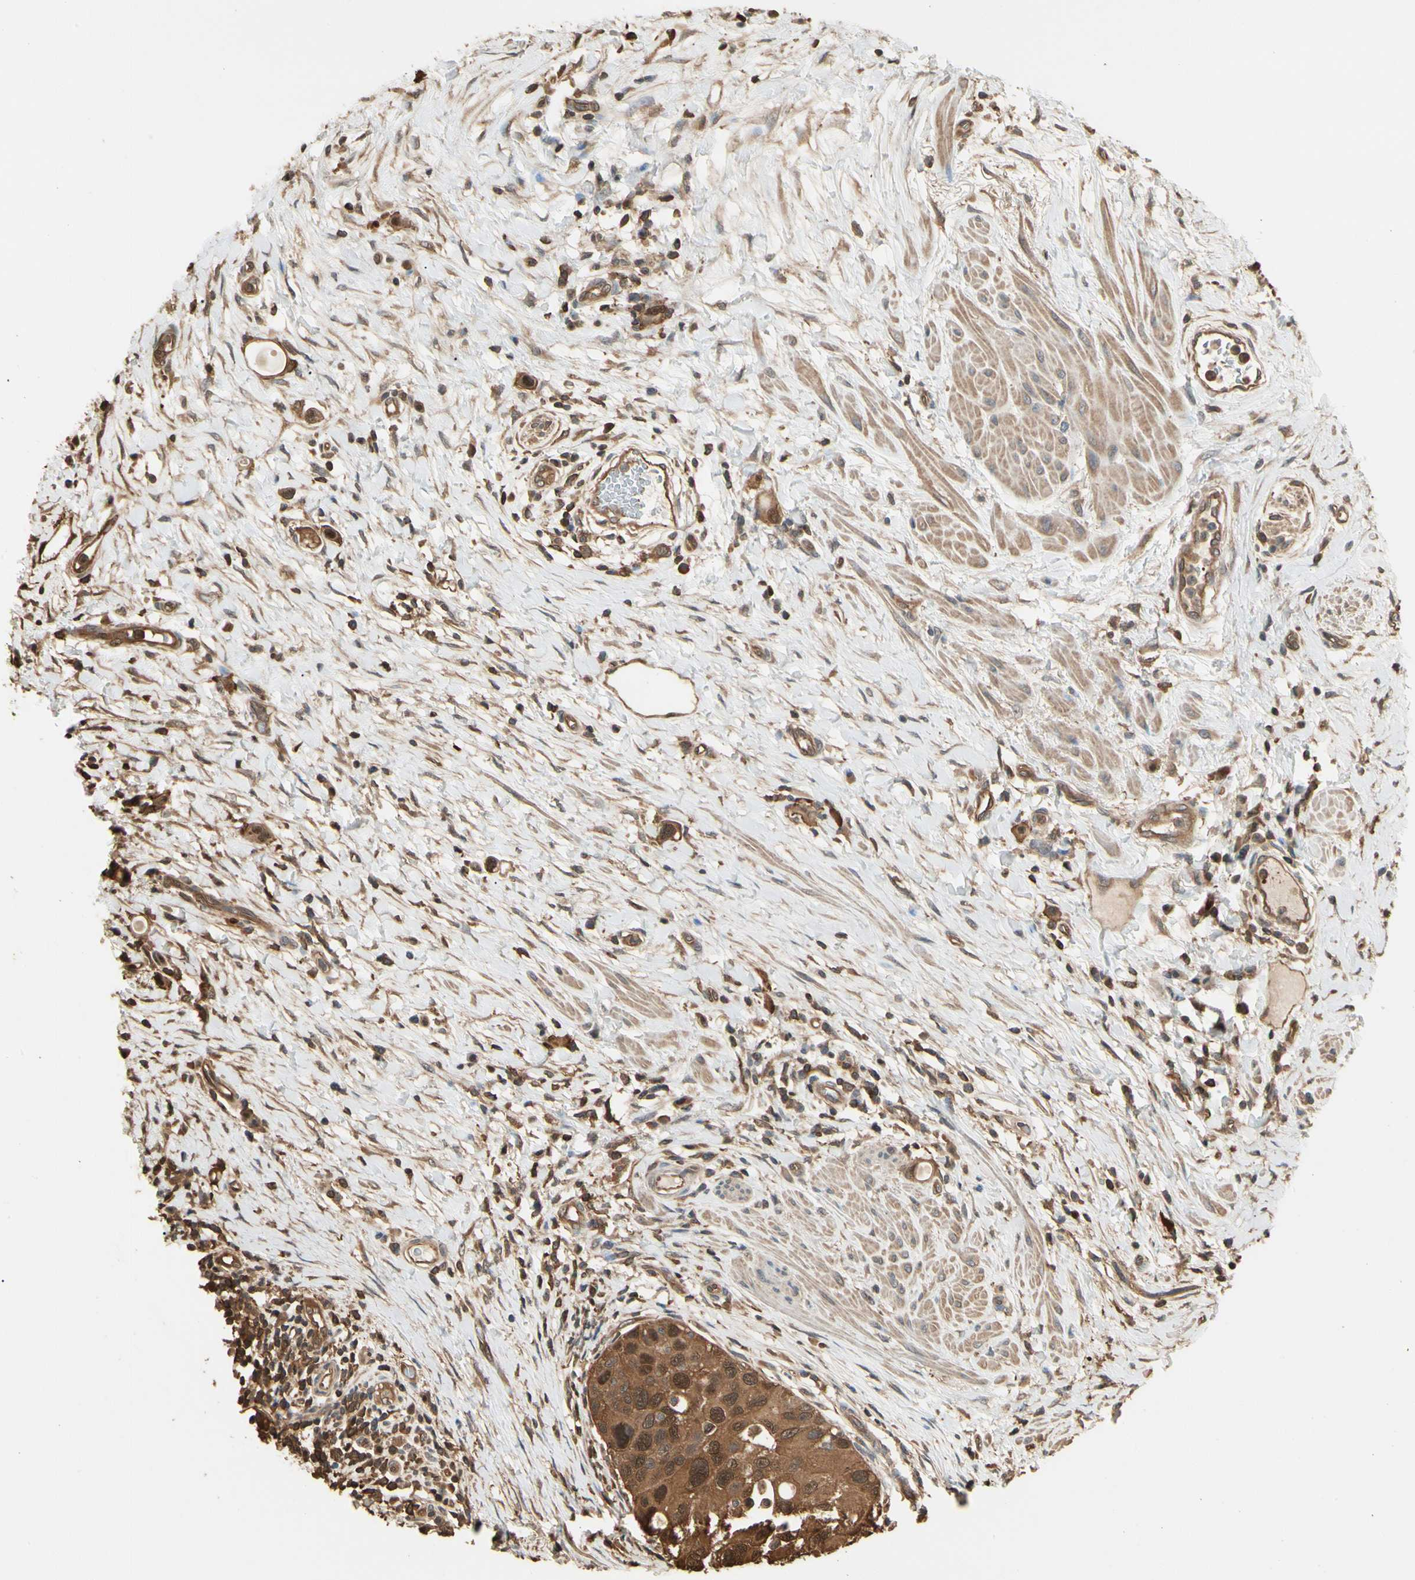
{"staining": {"intensity": "strong", "quantity": ">75%", "location": "cytoplasmic/membranous,nuclear"}, "tissue": "urothelial cancer", "cell_type": "Tumor cells", "image_type": "cancer", "snomed": [{"axis": "morphology", "description": "Urothelial carcinoma, High grade"}, {"axis": "topography", "description": "Urinary bladder"}], "caption": "There is high levels of strong cytoplasmic/membranous and nuclear expression in tumor cells of urothelial carcinoma (high-grade), as demonstrated by immunohistochemical staining (brown color).", "gene": "YWHAE", "patient": {"sex": "female", "age": 56}}